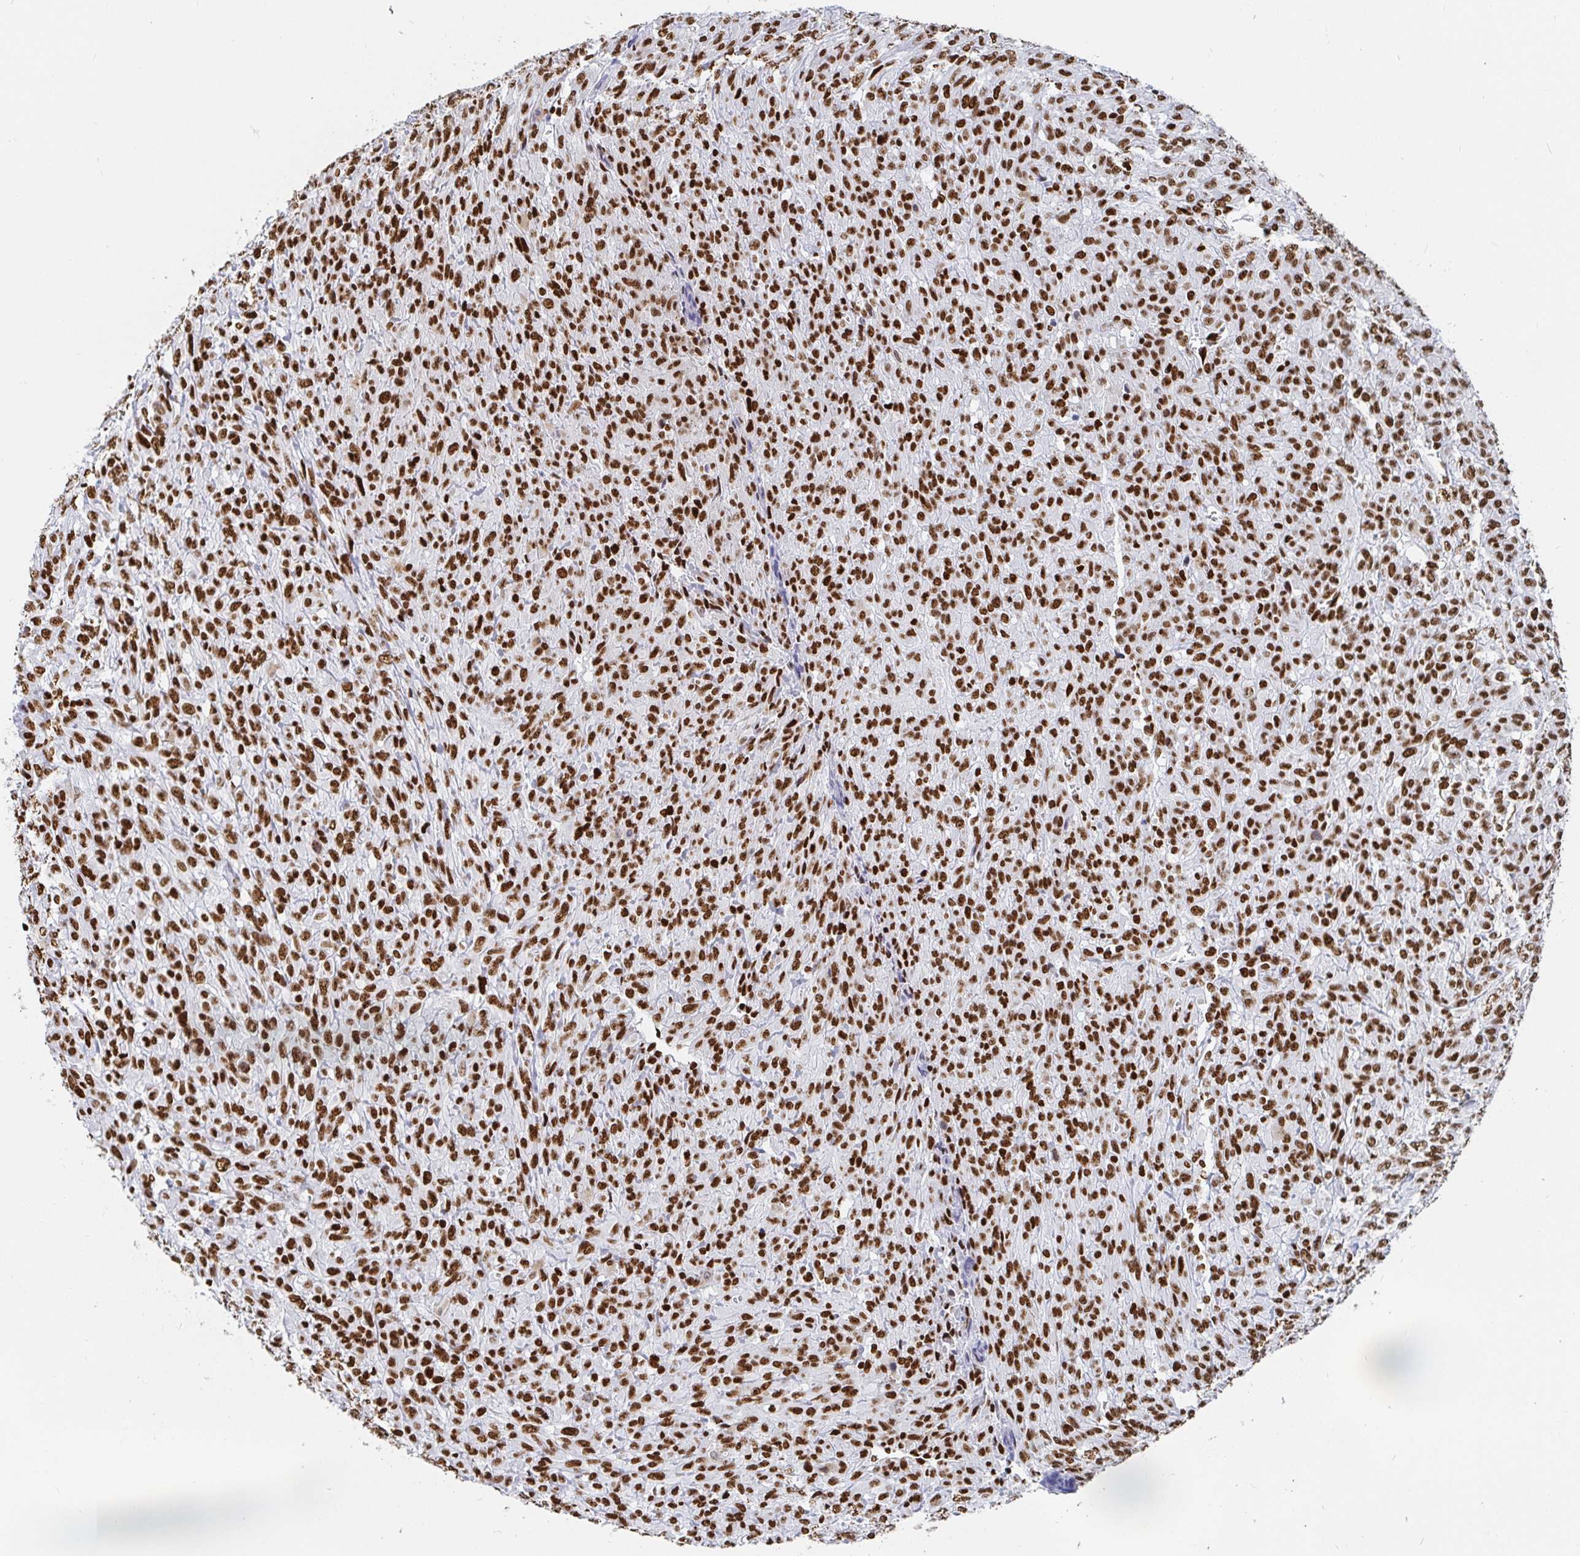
{"staining": {"intensity": "strong", "quantity": ">75%", "location": "nuclear"}, "tissue": "renal cancer", "cell_type": "Tumor cells", "image_type": "cancer", "snomed": [{"axis": "morphology", "description": "Adenocarcinoma, NOS"}, {"axis": "topography", "description": "Kidney"}], "caption": "Immunohistochemical staining of renal cancer (adenocarcinoma) shows strong nuclear protein expression in about >75% of tumor cells. (Brightfield microscopy of DAB IHC at high magnification).", "gene": "EWSR1", "patient": {"sex": "male", "age": 58}}